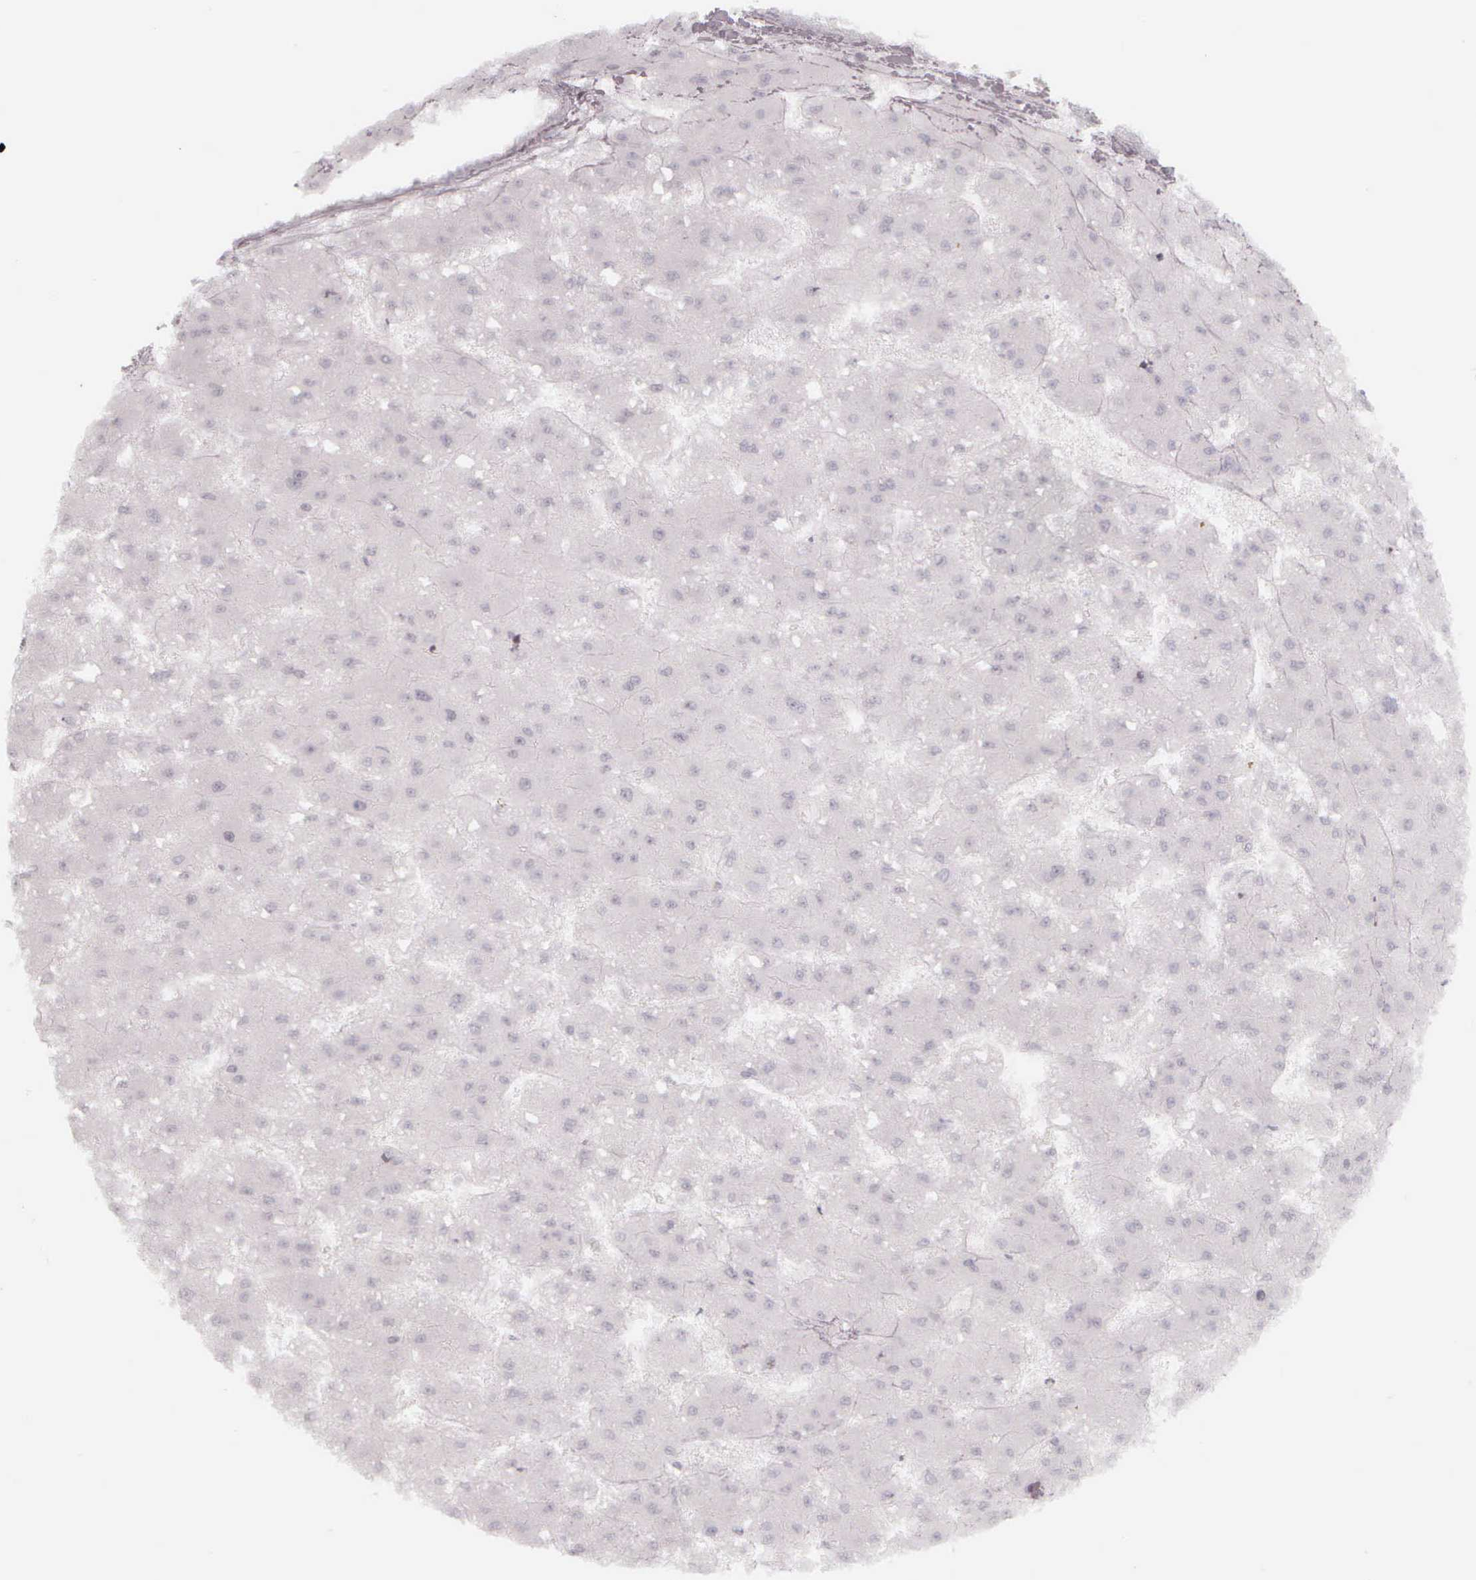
{"staining": {"intensity": "negative", "quantity": "none", "location": "none"}, "tissue": "liver cancer", "cell_type": "Tumor cells", "image_type": "cancer", "snomed": [{"axis": "morphology", "description": "Carcinoma, Hepatocellular, NOS"}, {"axis": "topography", "description": "Liver"}], "caption": "There is no significant expression in tumor cells of liver cancer (hepatocellular carcinoma). The staining was performed using DAB (3,3'-diaminobenzidine) to visualize the protein expression in brown, while the nuclei were stained in blue with hematoxylin (Magnification: 20x).", "gene": "KRT14", "patient": {"sex": "female", "age": 52}}